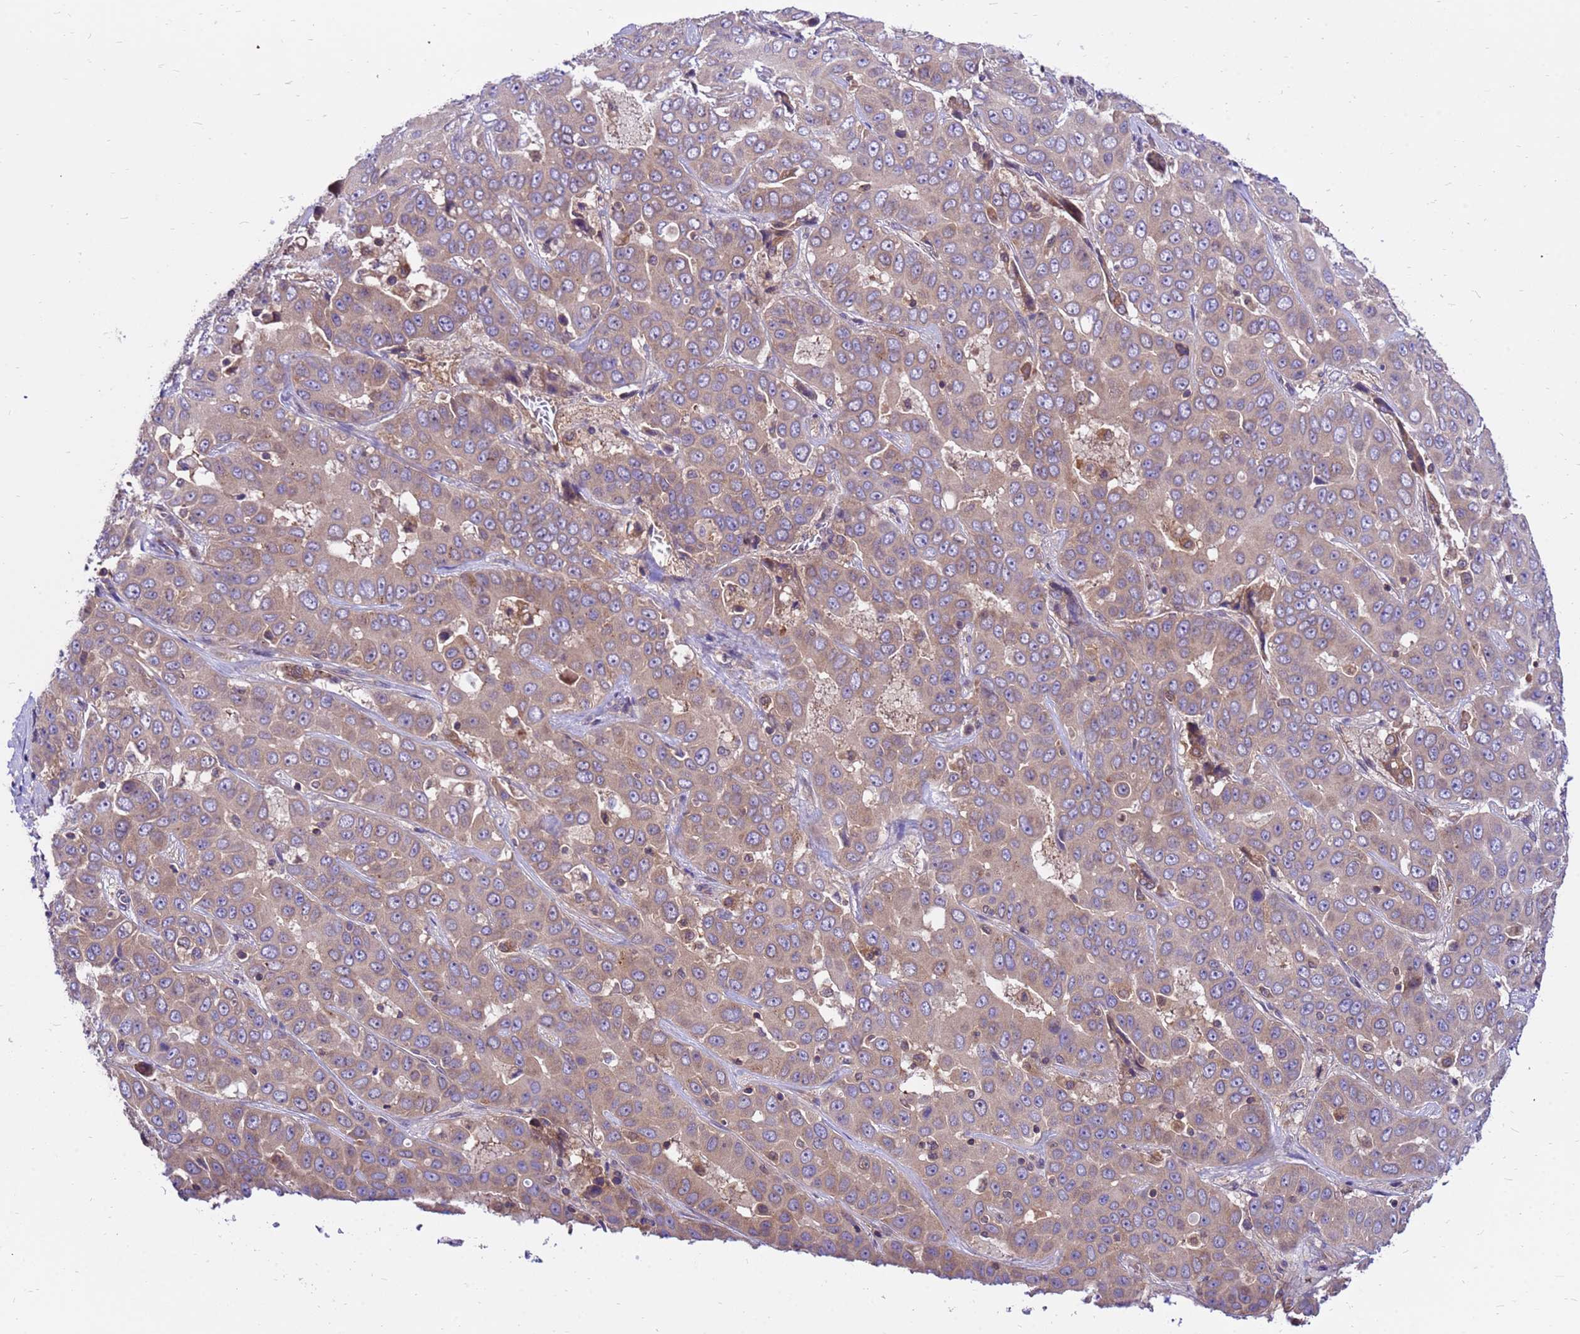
{"staining": {"intensity": "weak", "quantity": "25%-75%", "location": "cytoplasmic/membranous"}, "tissue": "liver cancer", "cell_type": "Tumor cells", "image_type": "cancer", "snomed": [{"axis": "morphology", "description": "Cholangiocarcinoma"}, {"axis": "topography", "description": "Liver"}], "caption": "This is an image of IHC staining of cholangiocarcinoma (liver), which shows weak staining in the cytoplasmic/membranous of tumor cells.", "gene": "GET3", "patient": {"sex": "female", "age": 52}}